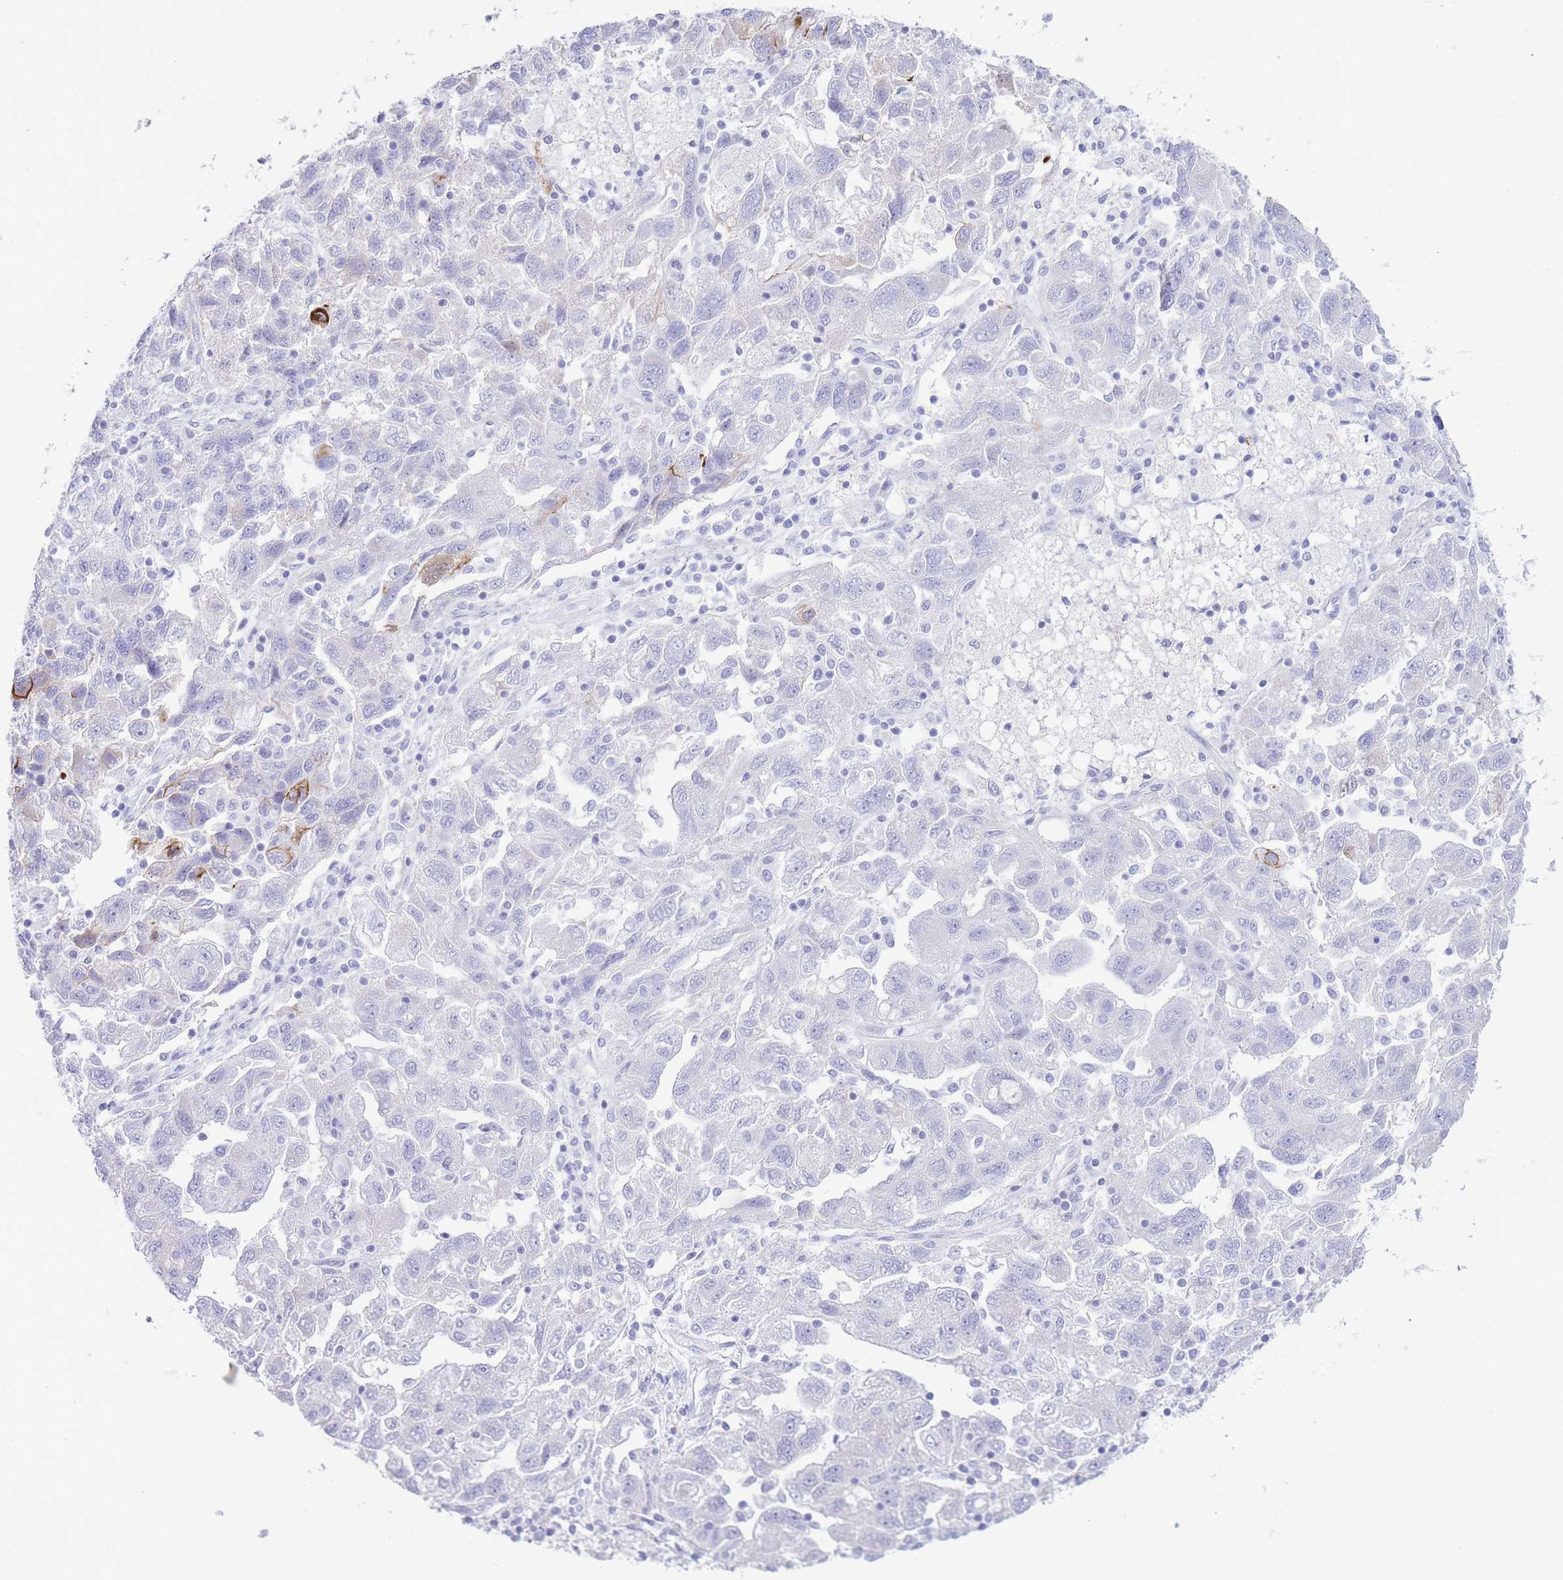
{"staining": {"intensity": "negative", "quantity": "none", "location": "none"}, "tissue": "ovarian cancer", "cell_type": "Tumor cells", "image_type": "cancer", "snomed": [{"axis": "morphology", "description": "Carcinoma, NOS"}, {"axis": "morphology", "description": "Cystadenocarcinoma, serous, NOS"}, {"axis": "topography", "description": "Ovary"}], "caption": "Tumor cells are negative for protein expression in human ovarian cancer (serous cystadenocarcinoma).", "gene": "VWA8", "patient": {"sex": "female", "age": 69}}